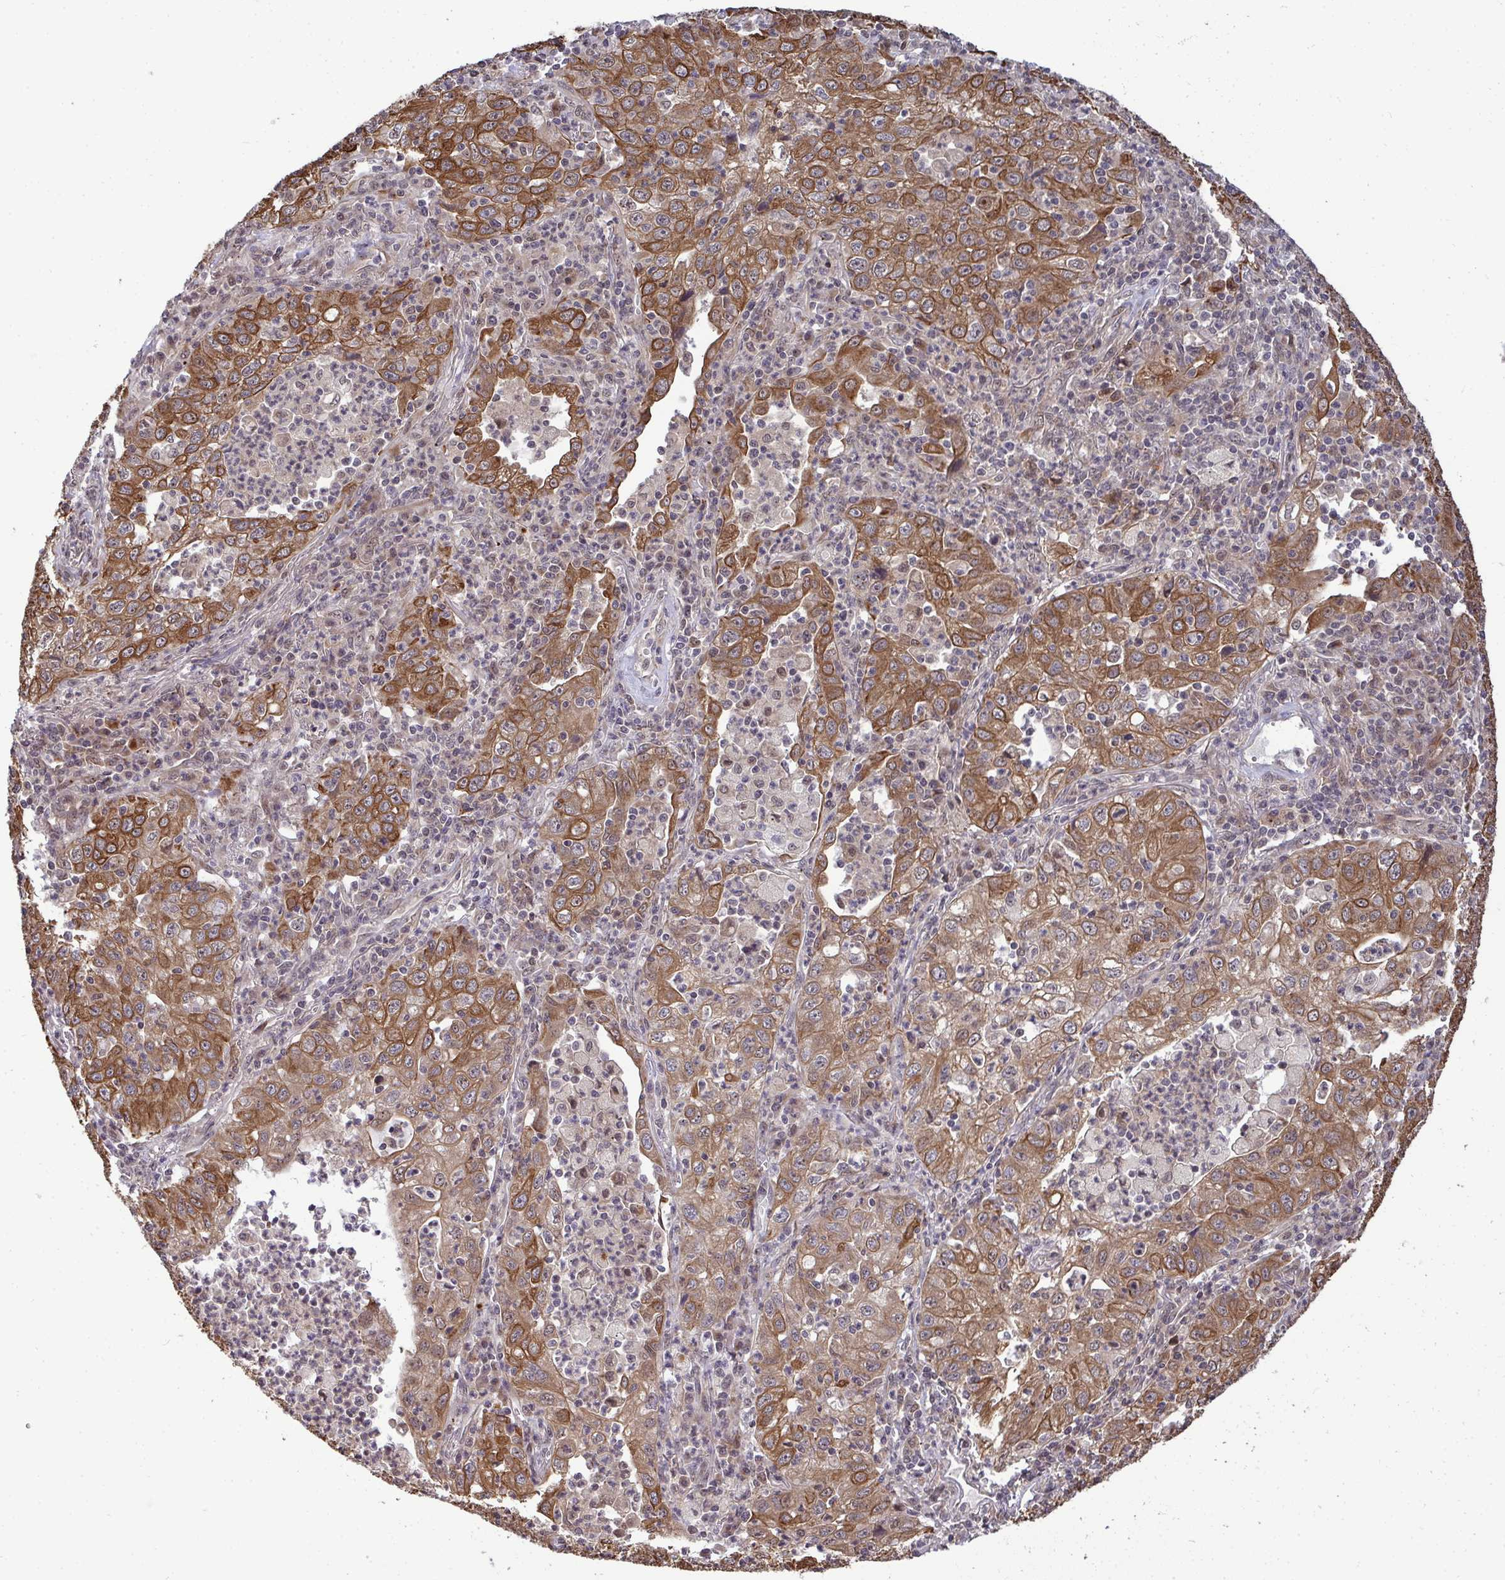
{"staining": {"intensity": "strong", "quantity": ">75%", "location": "cytoplasmic/membranous"}, "tissue": "lung cancer", "cell_type": "Tumor cells", "image_type": "cancer", "snomed": [{"axis": "morphology", "description": "Squamous cell carcinoma, NOS"}, {"axis": "topography", "description": "Lung"}], "caption": "IHC (DAB (3,3'-diaminobenzidine)) staining of human lung cancer exhibits strong cytoplasmic/membranous protein expression in approximately >75% of tumor cells.", "gene": "TRIM44", "patient": {"sex": "male", "age": 71}}